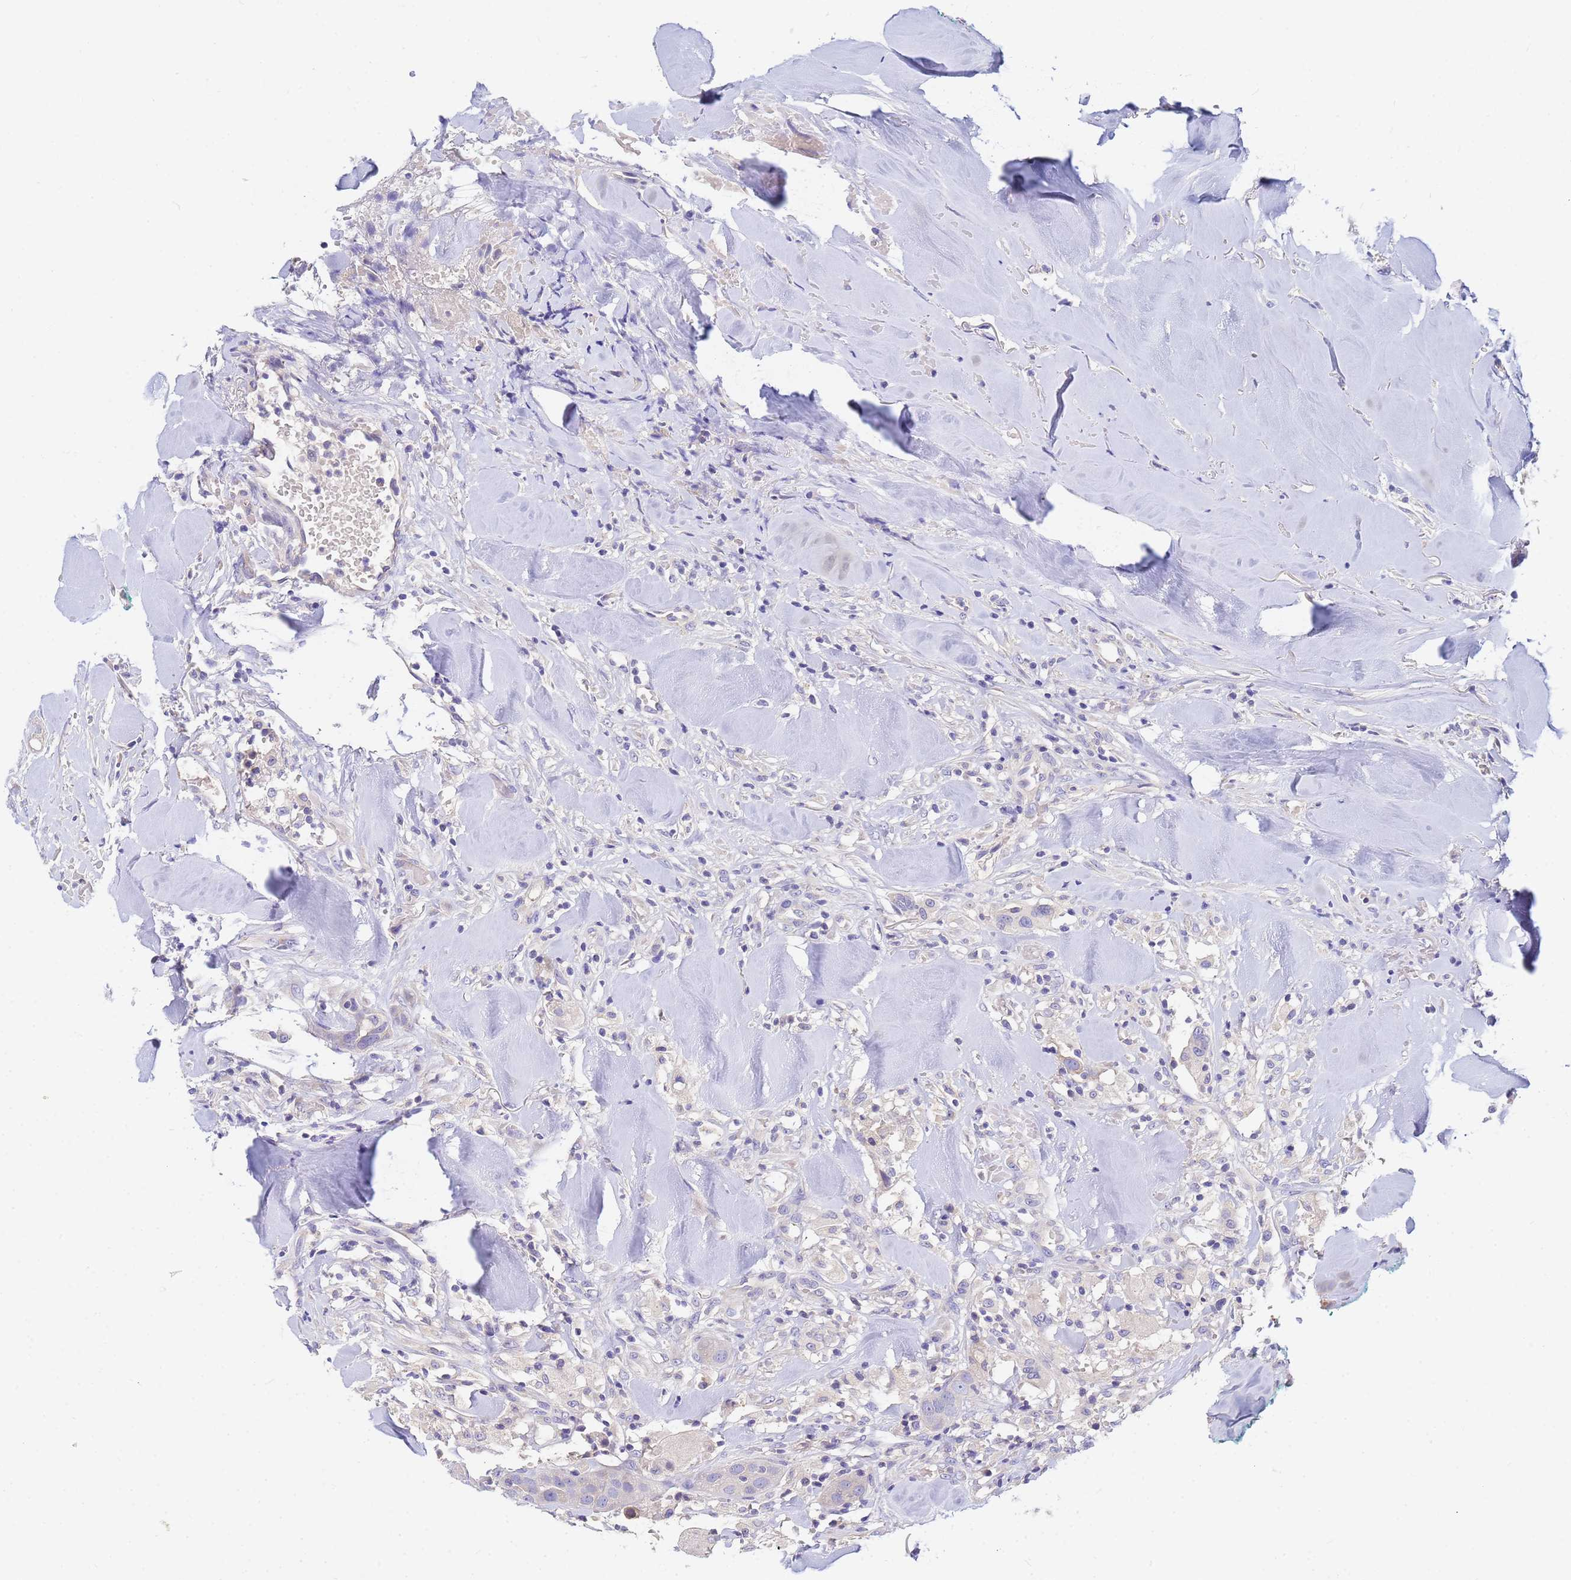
{"staining": {"intensity": "negative", "quantity": "none", "location": "none"}, "tissue": "head and neck cancer", "cell_type": "Tumor cells", "image_type": "cancer", "snomed": [{"axis": "morphology", "description": "Normal tissue, NOS"}, {"axis": "morphology", "description": "Squamous cell carcinoma, NOS"}, {"axis": "topography", "description": "Skeletal muscle"}, {"axis": "topography", "description": "Head-Neck"}], "caption": "An immunohistochemistry histopathology image of head and neck cancer is shown. There is no staining in tumor cells of head and neck cancer.", "gene": "DPRX", "patient": {"sex": "male", "age": 51}}